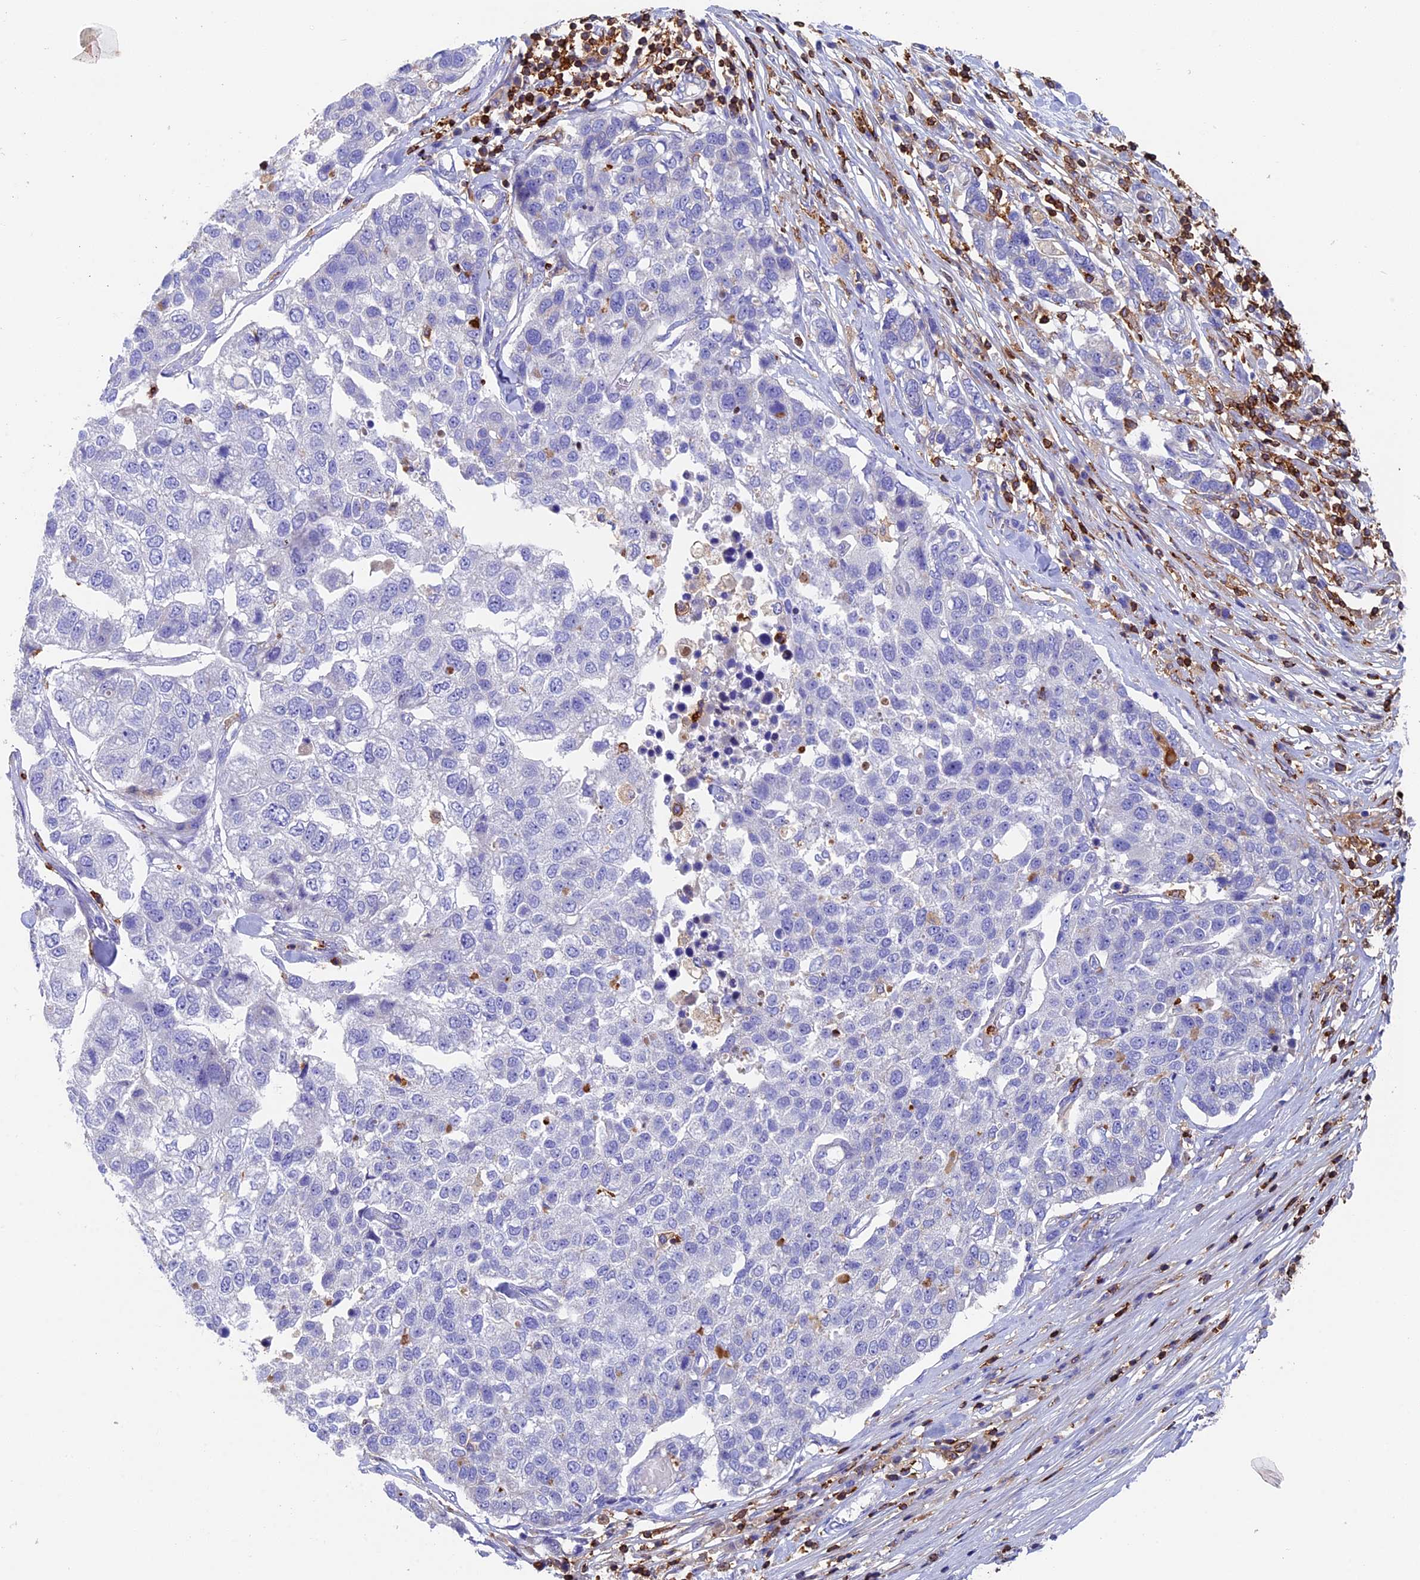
{"staining": {"intensity": "negative", "quantity": "none", "location": "none"}, "tissue": "pancreatic cancer", "cell_type": "Tumor cells", "image_type": "cancer", "snomed": [{"axis": "morphology", "description": "Adenocarcinoma, NOS"}, {"axis": "topography", "description": "Pancreas"}], "caption": "Protein analysis of adenocarcinoma (pancreatic) displays no significant staining in tumor cells.", "gene": "ADAT1", "patient": {"sex": "female", "age": 61}}